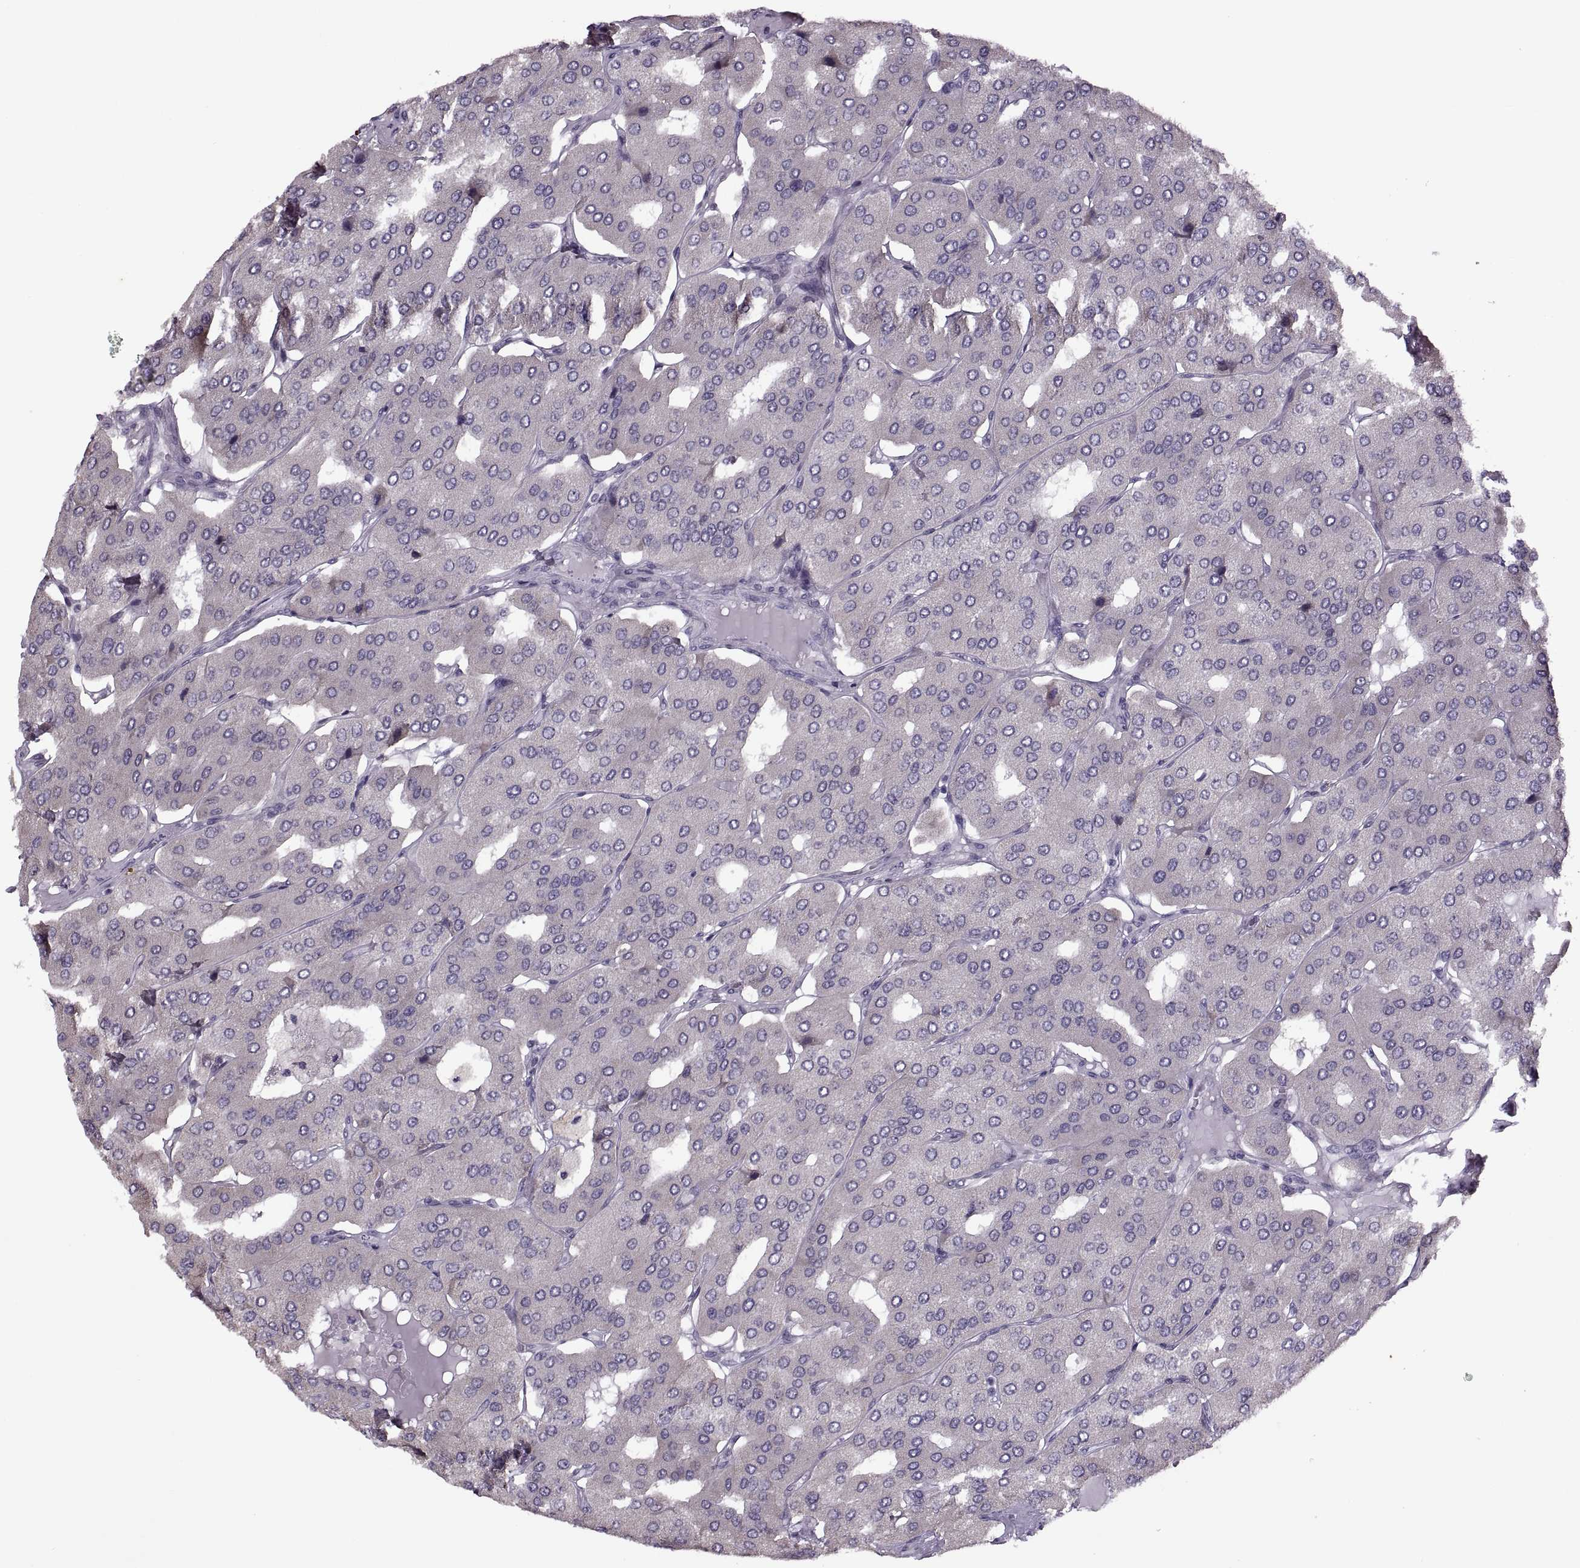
{"staining": {"intensity": "negative", "quantity": "none", "location": "none"}, "tissue": "parathyroid gland", "cell_type": "Glandular cells", "image_type": "normal", "snomed": [{"axis": "morphology", "description": "Normal tissue, NOS"}, {"axis": "morphology", "description": "Adenoma, NOS"}, {"axis": "topography", "description": "Parathyroid gland"}], "caption": "IHC of unremarkable human parathyroid gland shows no expression in glandular cells. (DAB (3,3'-diaminobenzidine) IHC visualized using brightfield microscopy, high magnification).", "gene": "PRSS37", "patient": {"sex": "female", "age": 86}}